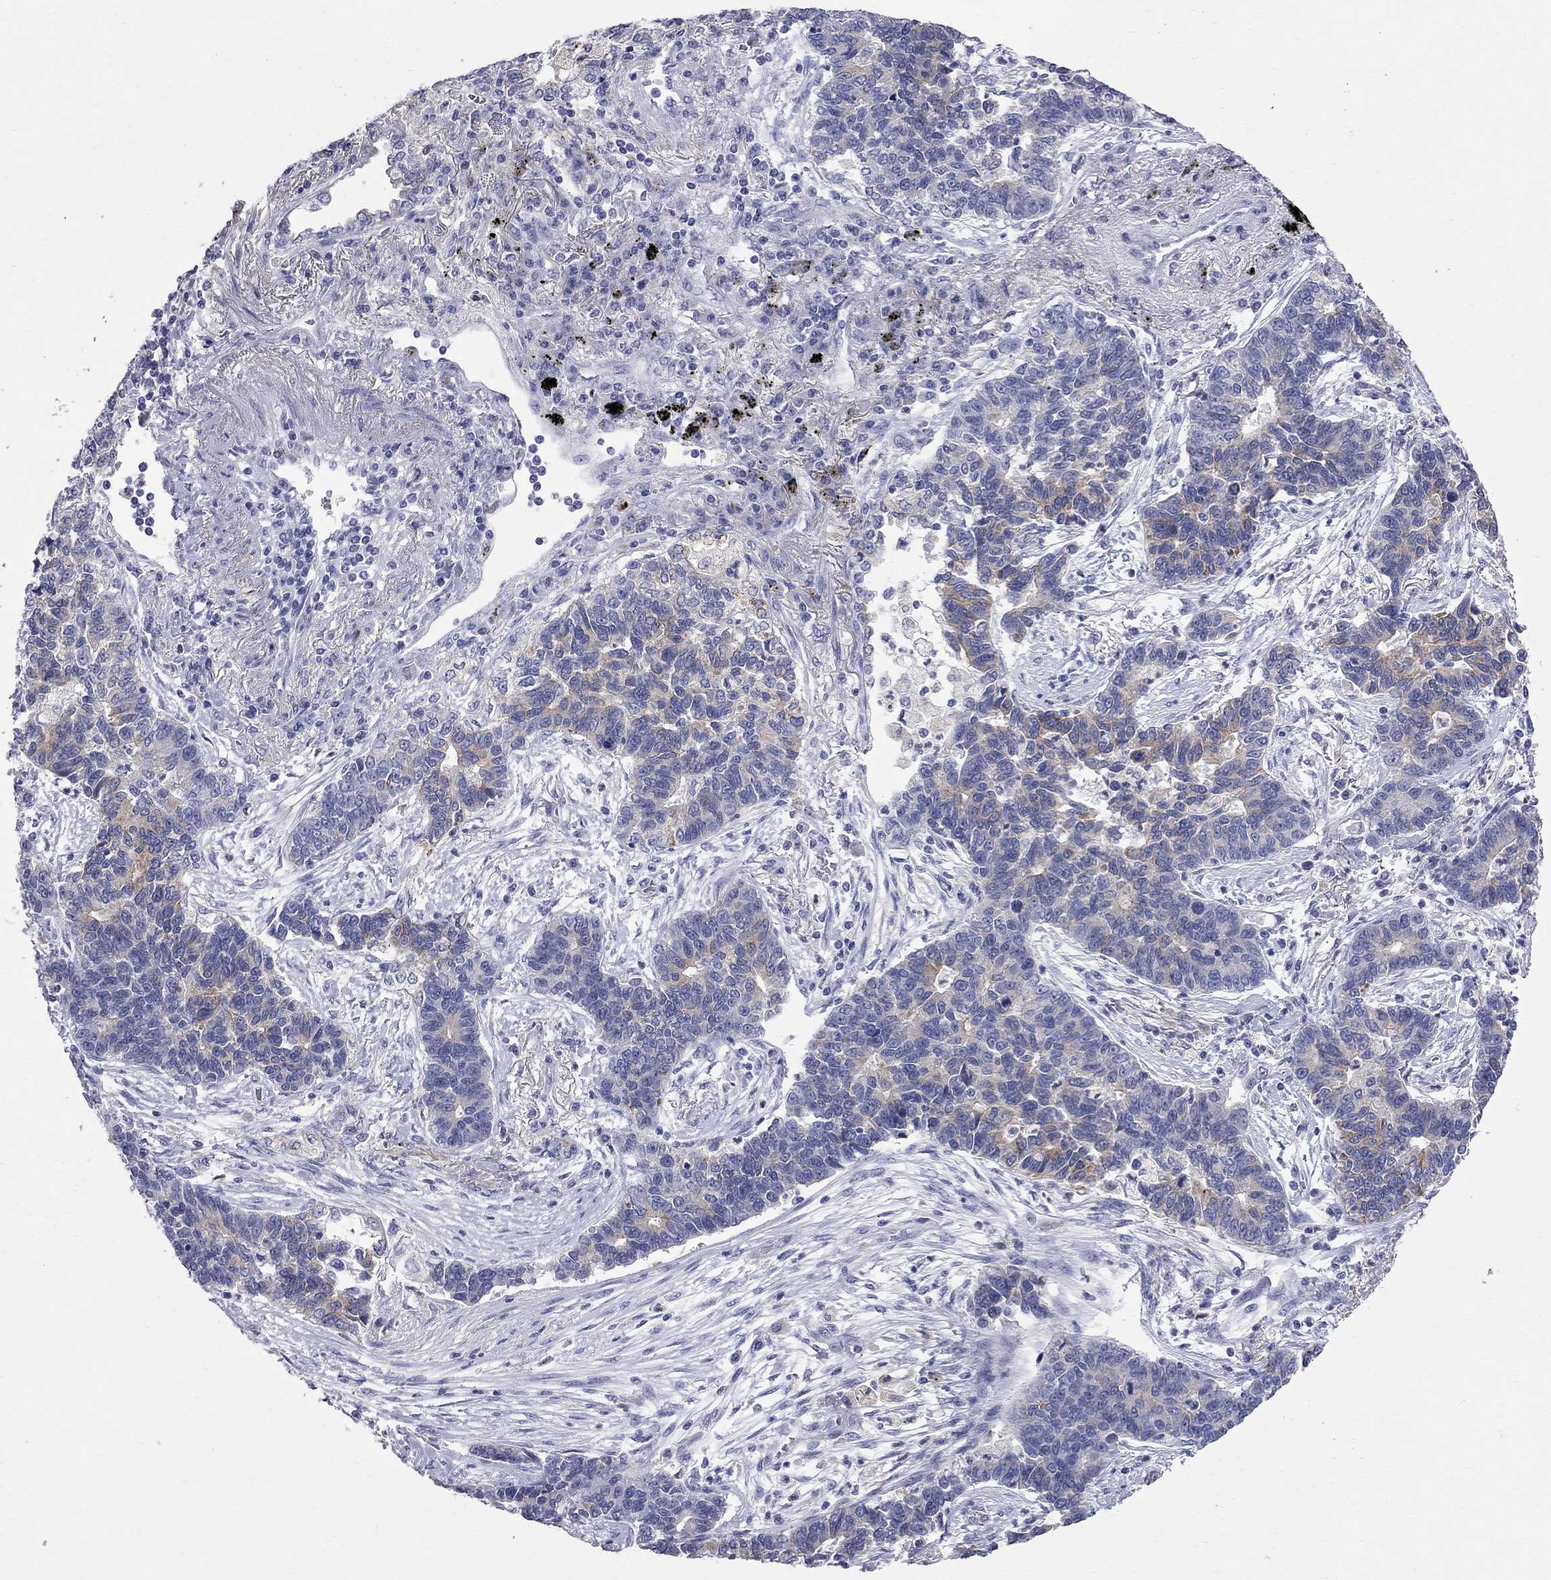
{"staining": {"intensity": "moderate", "quantity": "<25%", "location": "cytoplasmic/membranous"}, "tissue": "lung cancer", "cell_type": "Tumor cells", "image_type": "cancer", "snomed": [{"axis": "morphology", "description": "Adenocarcinoma, NOS"}, {"axis": "topography", "description": "Lung"}], "caption": "This is a micrograph of immunohistochemistry (IHC) staining of lung cancer, which shows moderate staining in the cytoplasmic/membranous of tumor cells.", "gene": "ACSL1", "patient": {"sex": "female", "age": 57}}